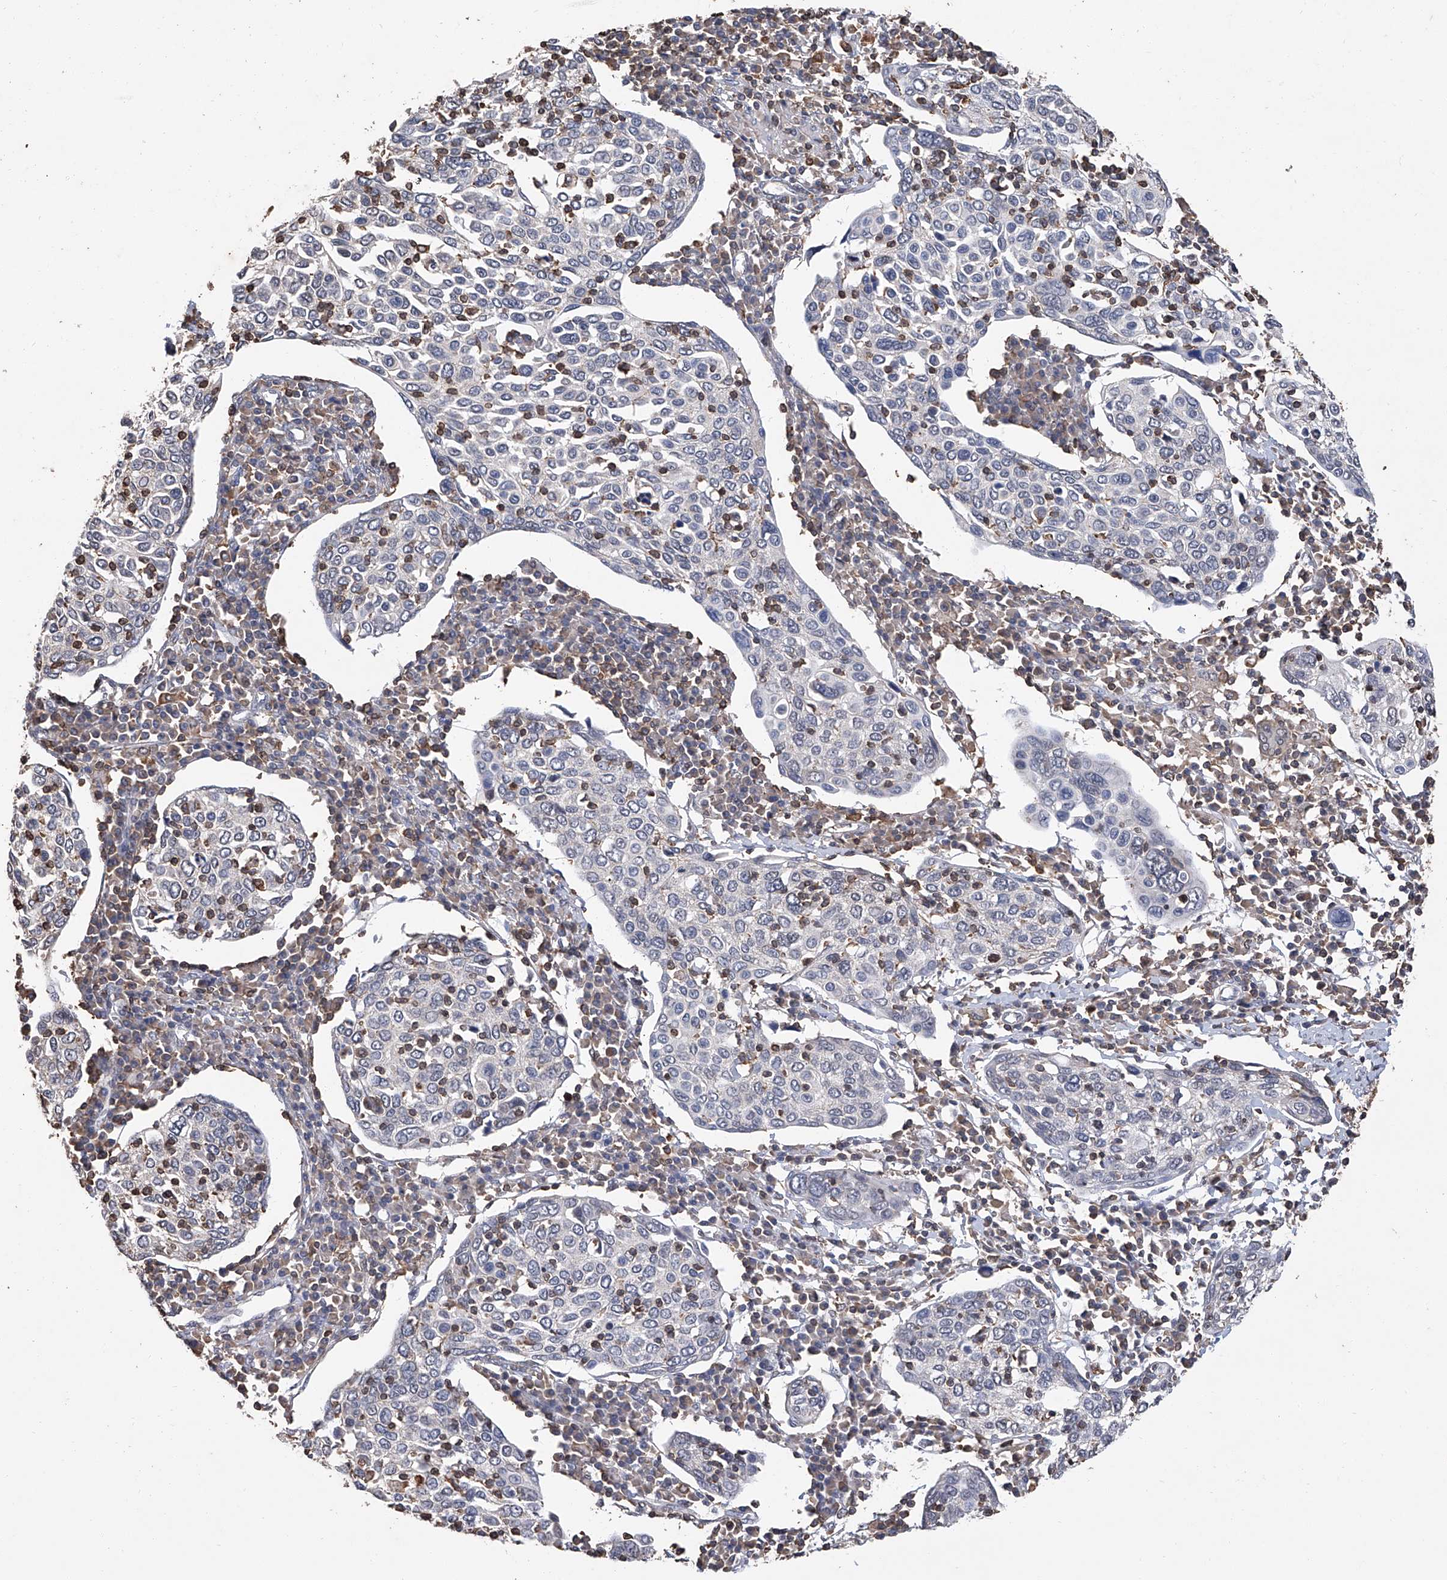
{"staining": {"intensity": "negative", "quantity": "none", "location": "none"}, "tissue": "cervical cancer", "cell_type": "Tumor cells", "image_type": "cancer", "snomed": [{"axis": "morphology", "description": "Squamous cell carcinoma, NOS"}, {"axis": "topography", "description": "Cervix"}], "caption": "Tumor cells are negative for protein expression in human cervical cancer (squamous cell carcinoma). (DAB IHC visualized using brightfield microscopy, high magnification).", "gene": "GPT", "patient": {"sex": "female", "age": 40}}